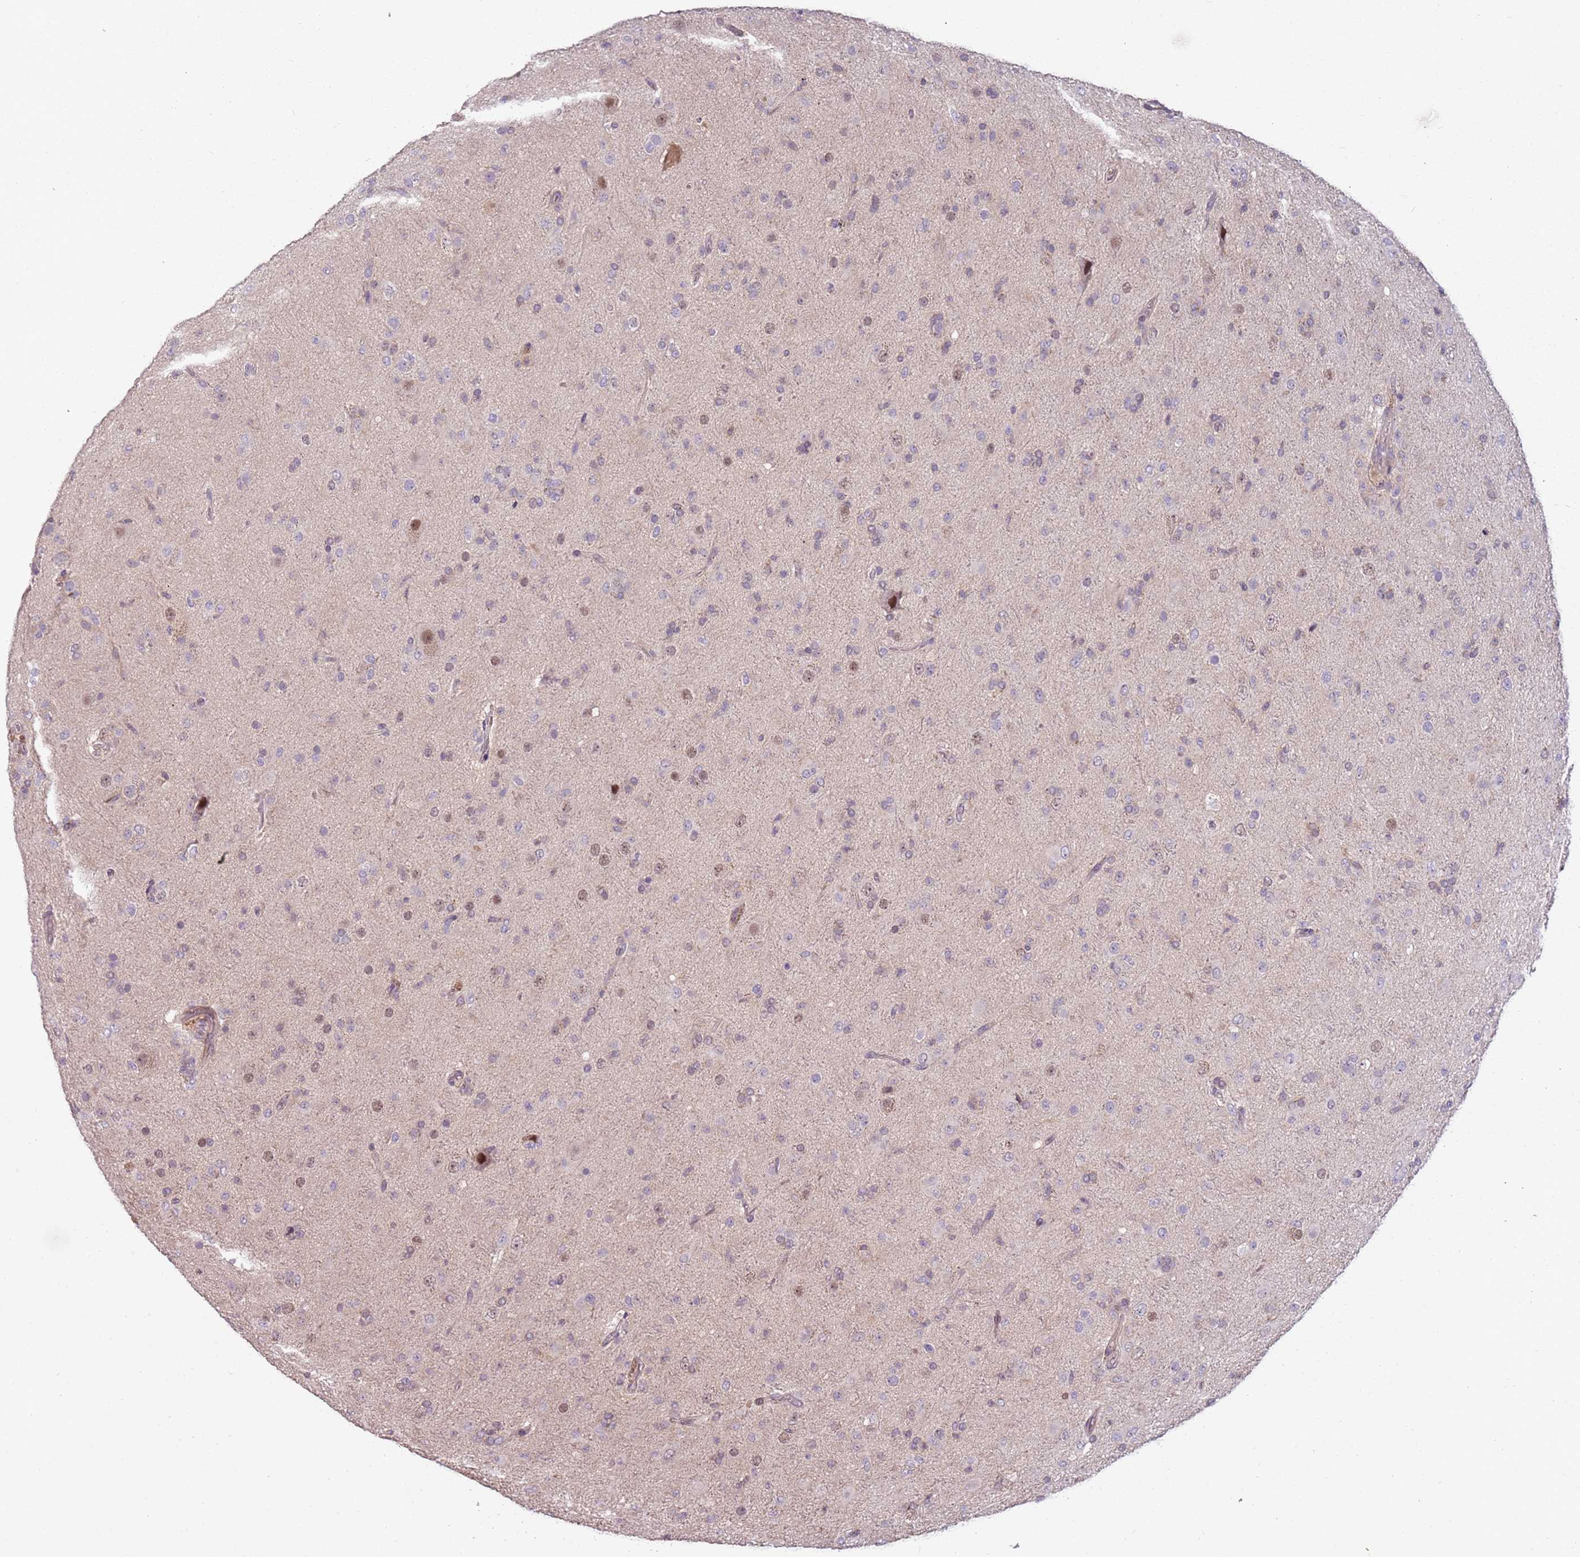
{"staining": {"intensity": "weak", "quantity": "<25%", "location": "nuclear"}, "tissue": "glioma", "cell_type": "Tumor cells", "image_type": "cancer", "snomed": [{"axis": "morphology", "description": "Glioma, malignant, Low grade"}, {"axis": "topography", "description": "Brain"}], "caption": "A micrograph of human glioma is negative for staining in tumor cells.", "gene": "GSTO2", "patient": {"sex": "male", "age": 65}}